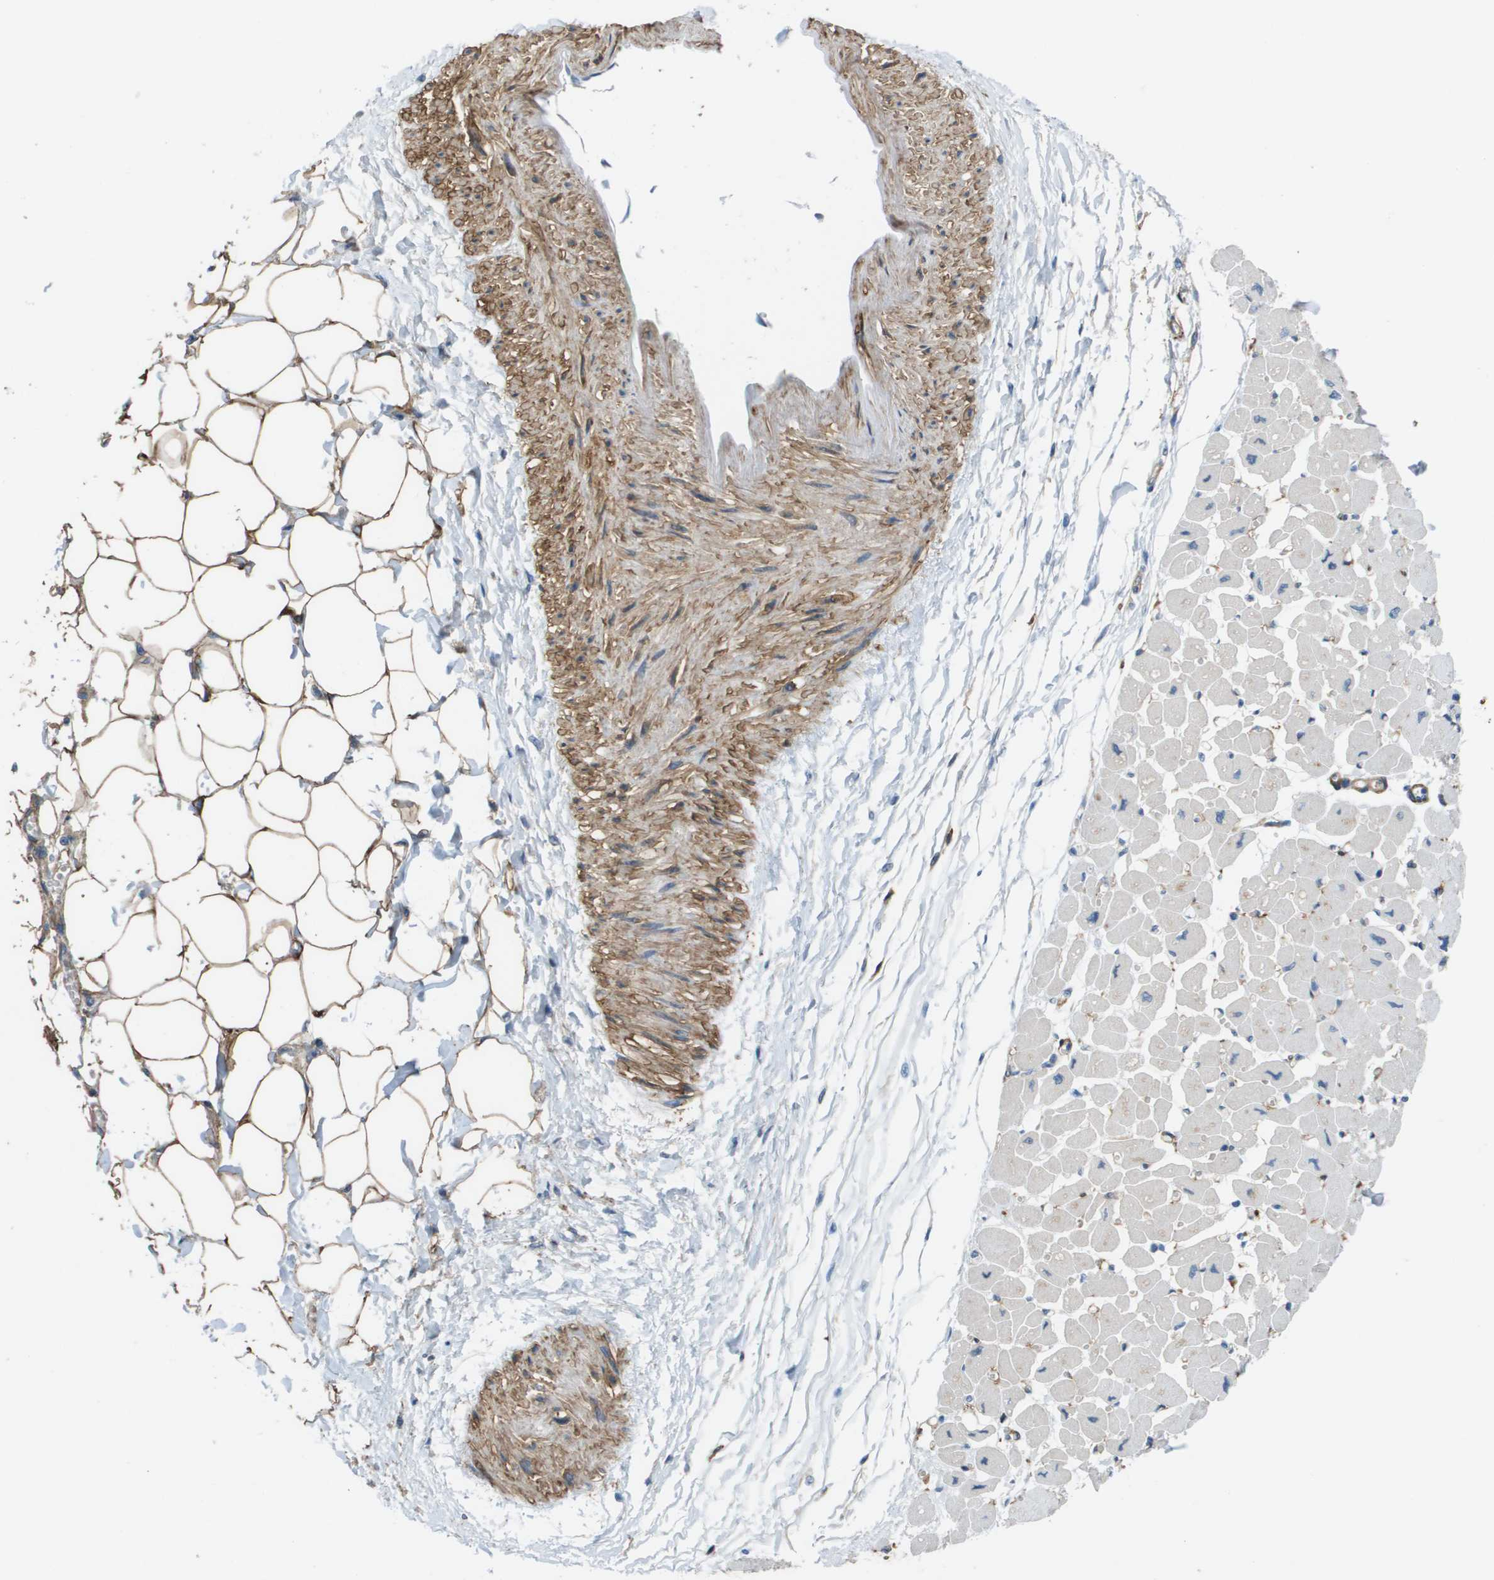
{"staining": {"intensity": "weak", "quantity": "<25%", "location": "cytoplasmic/membranous"}, "tissue": "heart muscle", "cell_type": "Cardiomyocytes", "image_type": "normal", "snomed": [{"axis": "morphology", "description": "Normal tissue, NOS"}, {"axis": "topography", "description": "Heart"}], "caption": "Cardiomyocytes show no significant staining in unremarkable heart muscle.", "gene": "ZBTB43", "patient": {"sex": "female", "age": 54}}